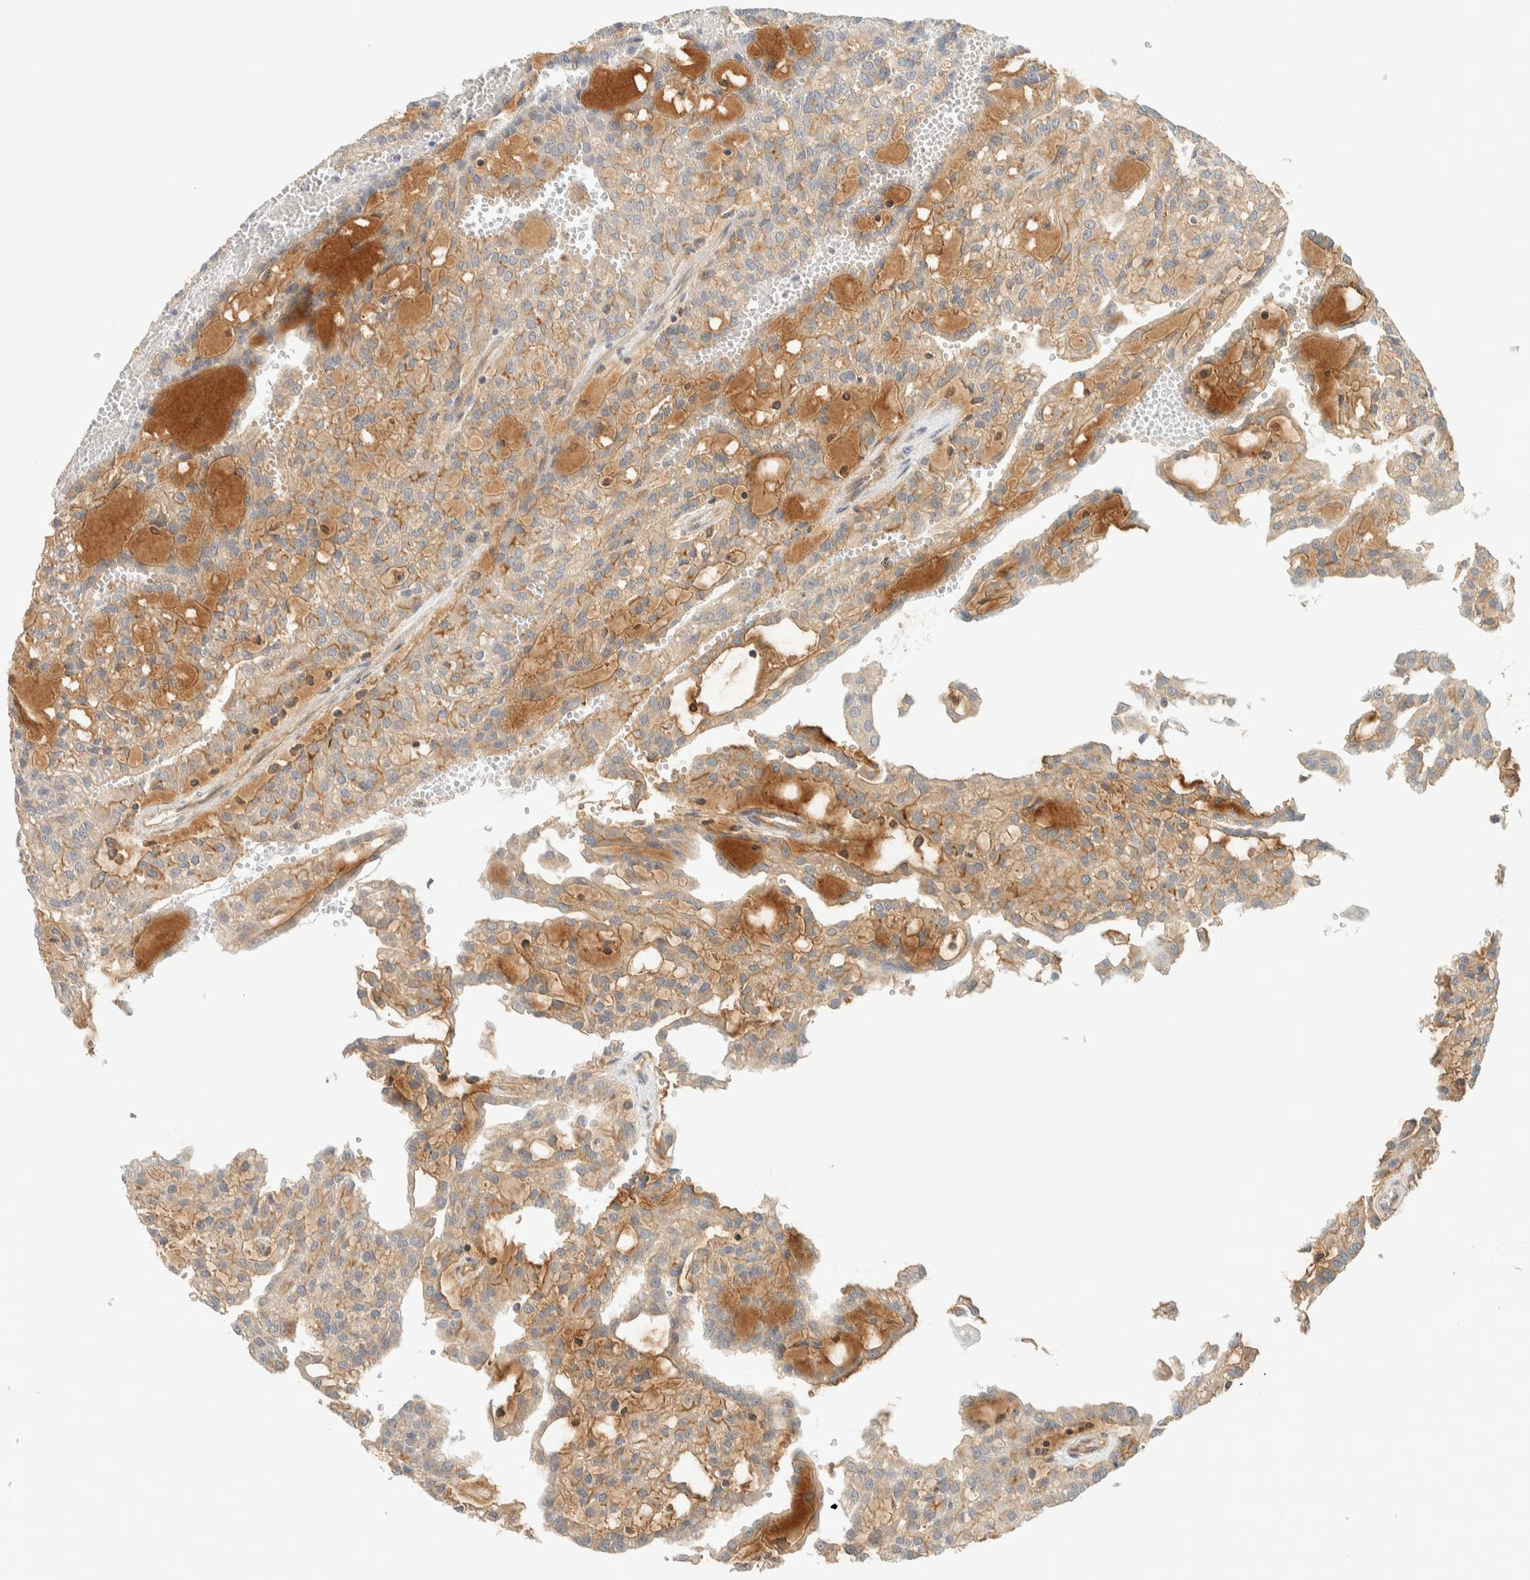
{"staining": {"intensity": "weak", "quantity": ">75%", "location": "cytoplasmic/membranous"}, "tissue": "renal cancer", "cell_type": "Tumor cells", "image_type": "cancer", "snomed": [{"axis": "morphology", "description": "Adenocarcinoma, NOS"}, {"axis": "topography", "description": "Kidney"}], "caption": "An immunohistochemistry image of neoplastic tissue is shown. Protein staining in brown highlights weak cytoplasmic/membranous positivity in renal cancer within tumor cells.", "gene": "LIMA1", "patient": {"sex": "male", "age": 63}}